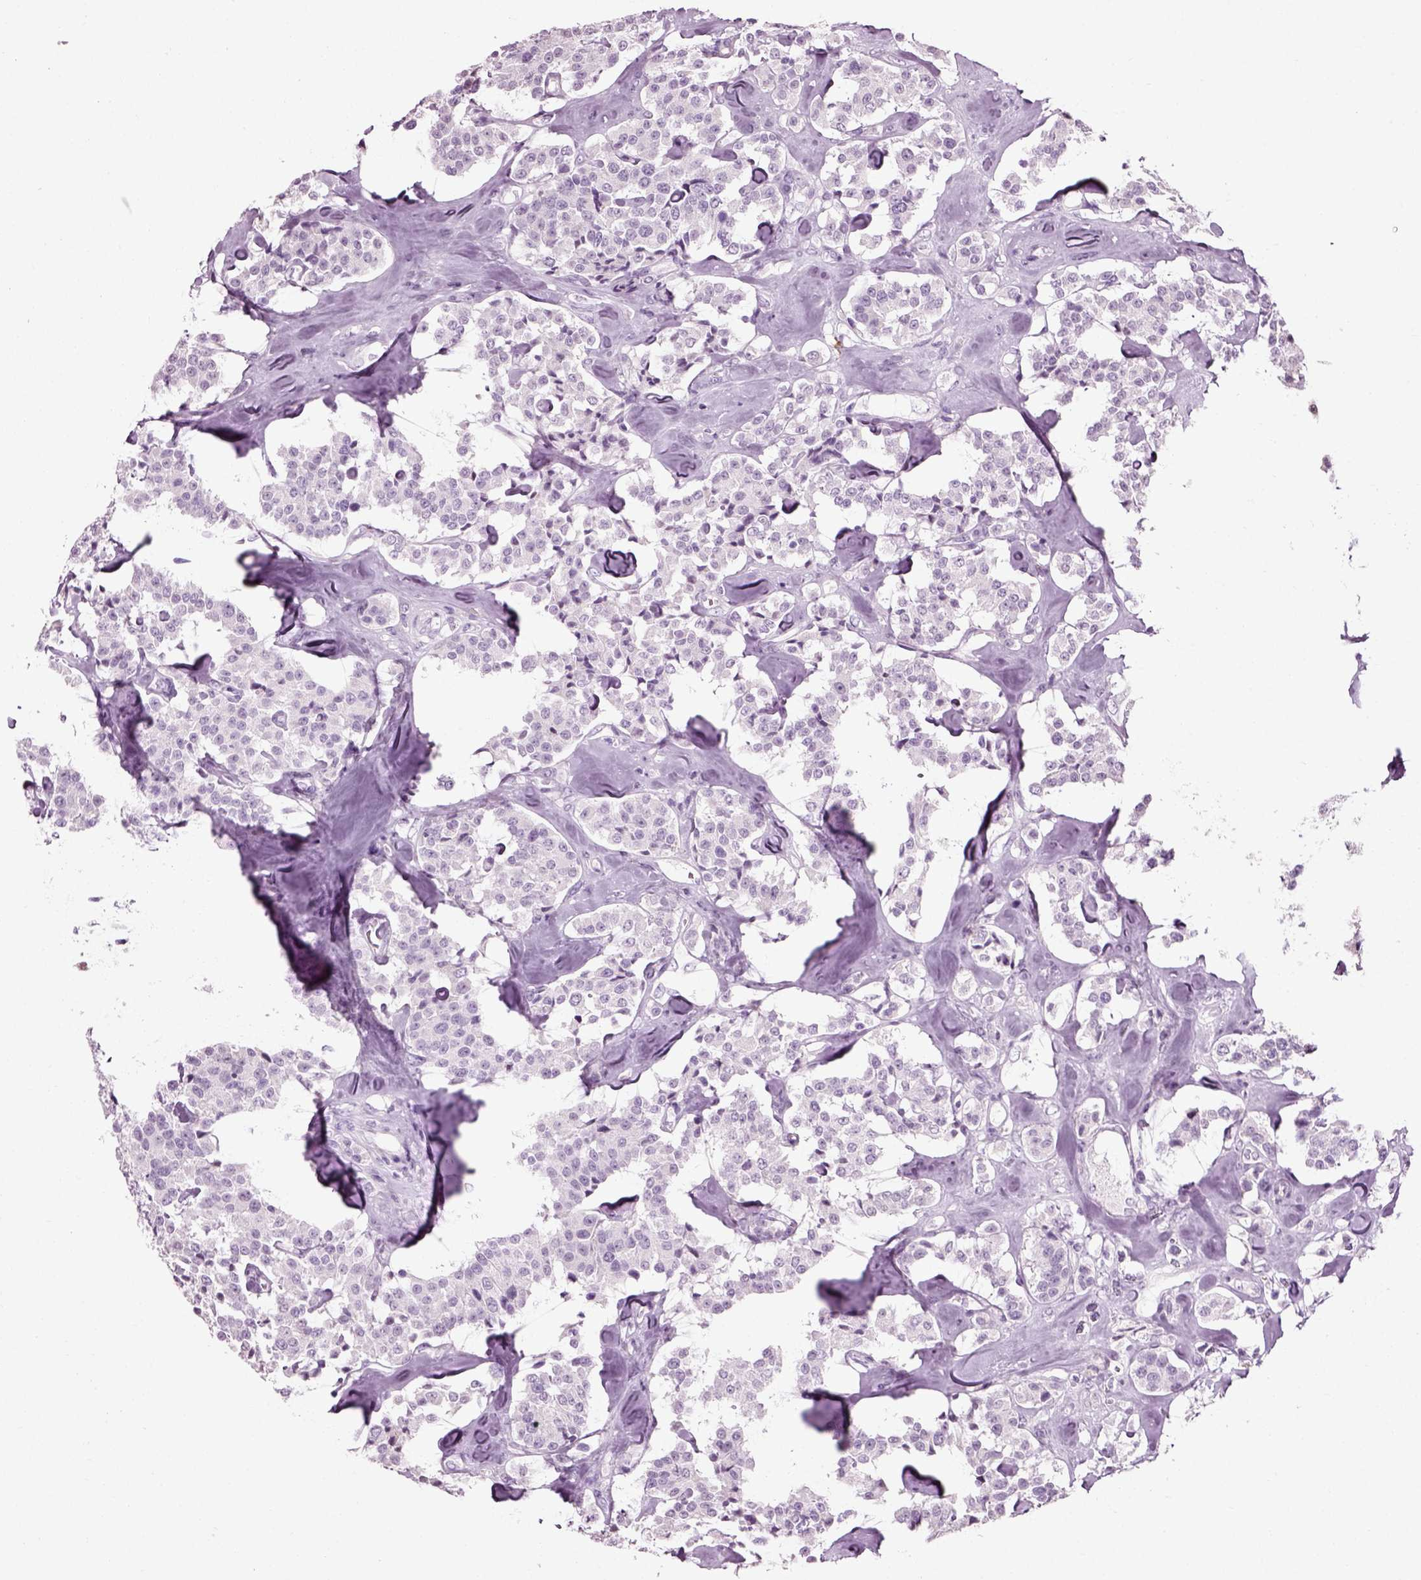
{"staining": {"intensity": "negative", "quantity": "none", "location": "none"}, "tissue": "carcinoid", "cell_type": "Tumor cells", "image_type": "cancer", "snomed": [{"axis": "morphology", "description": "Carcinoid, malignant, NOS"}, {"axis": "topography", "description": "Pancreas"}], "caption": "The histopathology image demonstrates no staining of tumor cells in carcinoid (malignant).", "gene": "SLC26A8", "patient": {"sex": "male", "age": 41}}